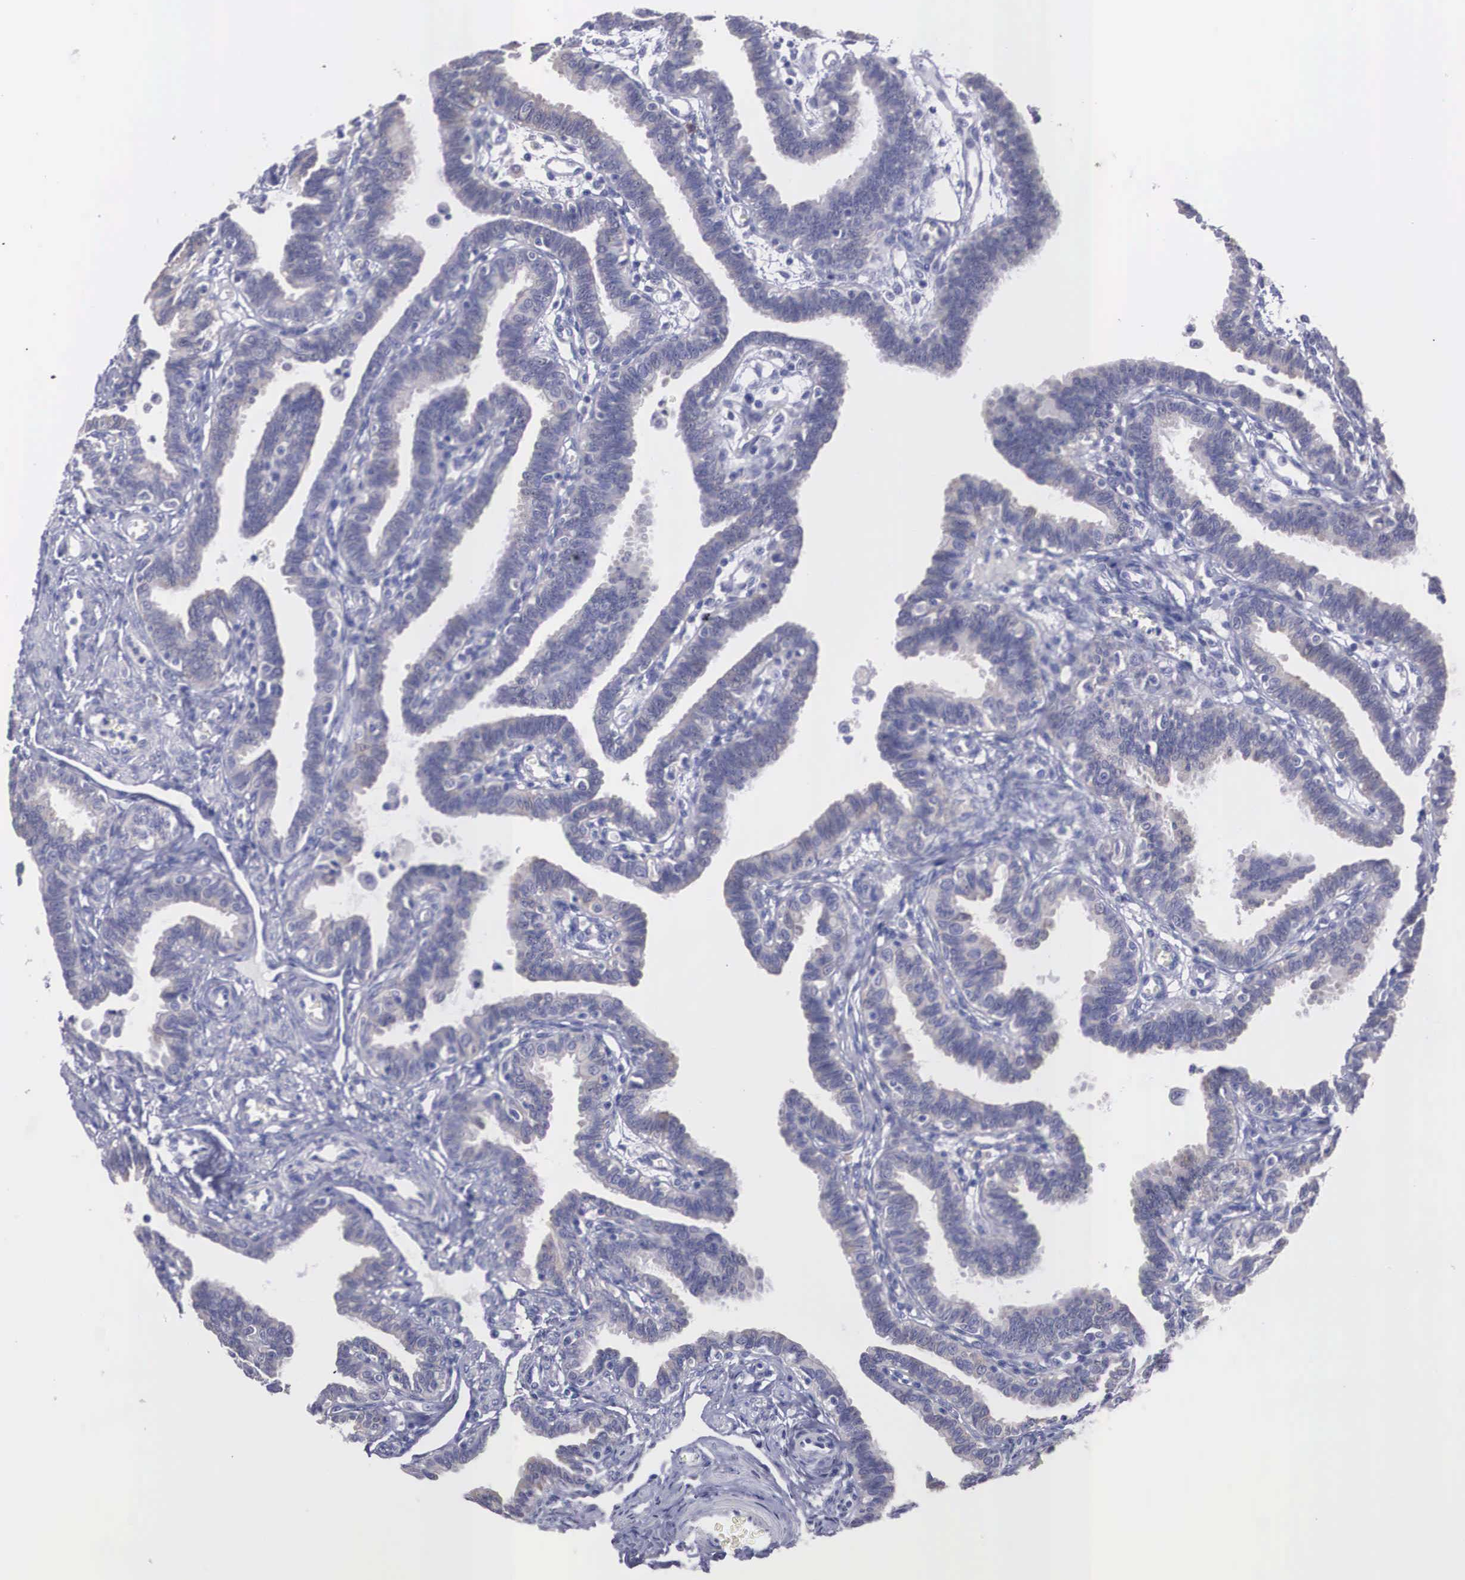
{"staining": {"intensity": "negative", "quantity": "none", "location": "none"}, "tissue": "fallopian tube", "cell_type": "Glandular cells", "image_type": "normal", "snomed": [{"axis": "morphology", "description": "Normal tissue, NOS"}, {"axis": "topography", "description": "Fallopian tube"}], "caption": "IHC of benign human fallopian tube demonstrates no expression in glandular cells. (Stains: DAB (3,3'-diaminobenzidine) IHC with hematoxylin counter stain, Microscopy: brightfield microscopy at high magnification).", "gene": "REPS2", "patient": {"sex": "female", "age": 41}}